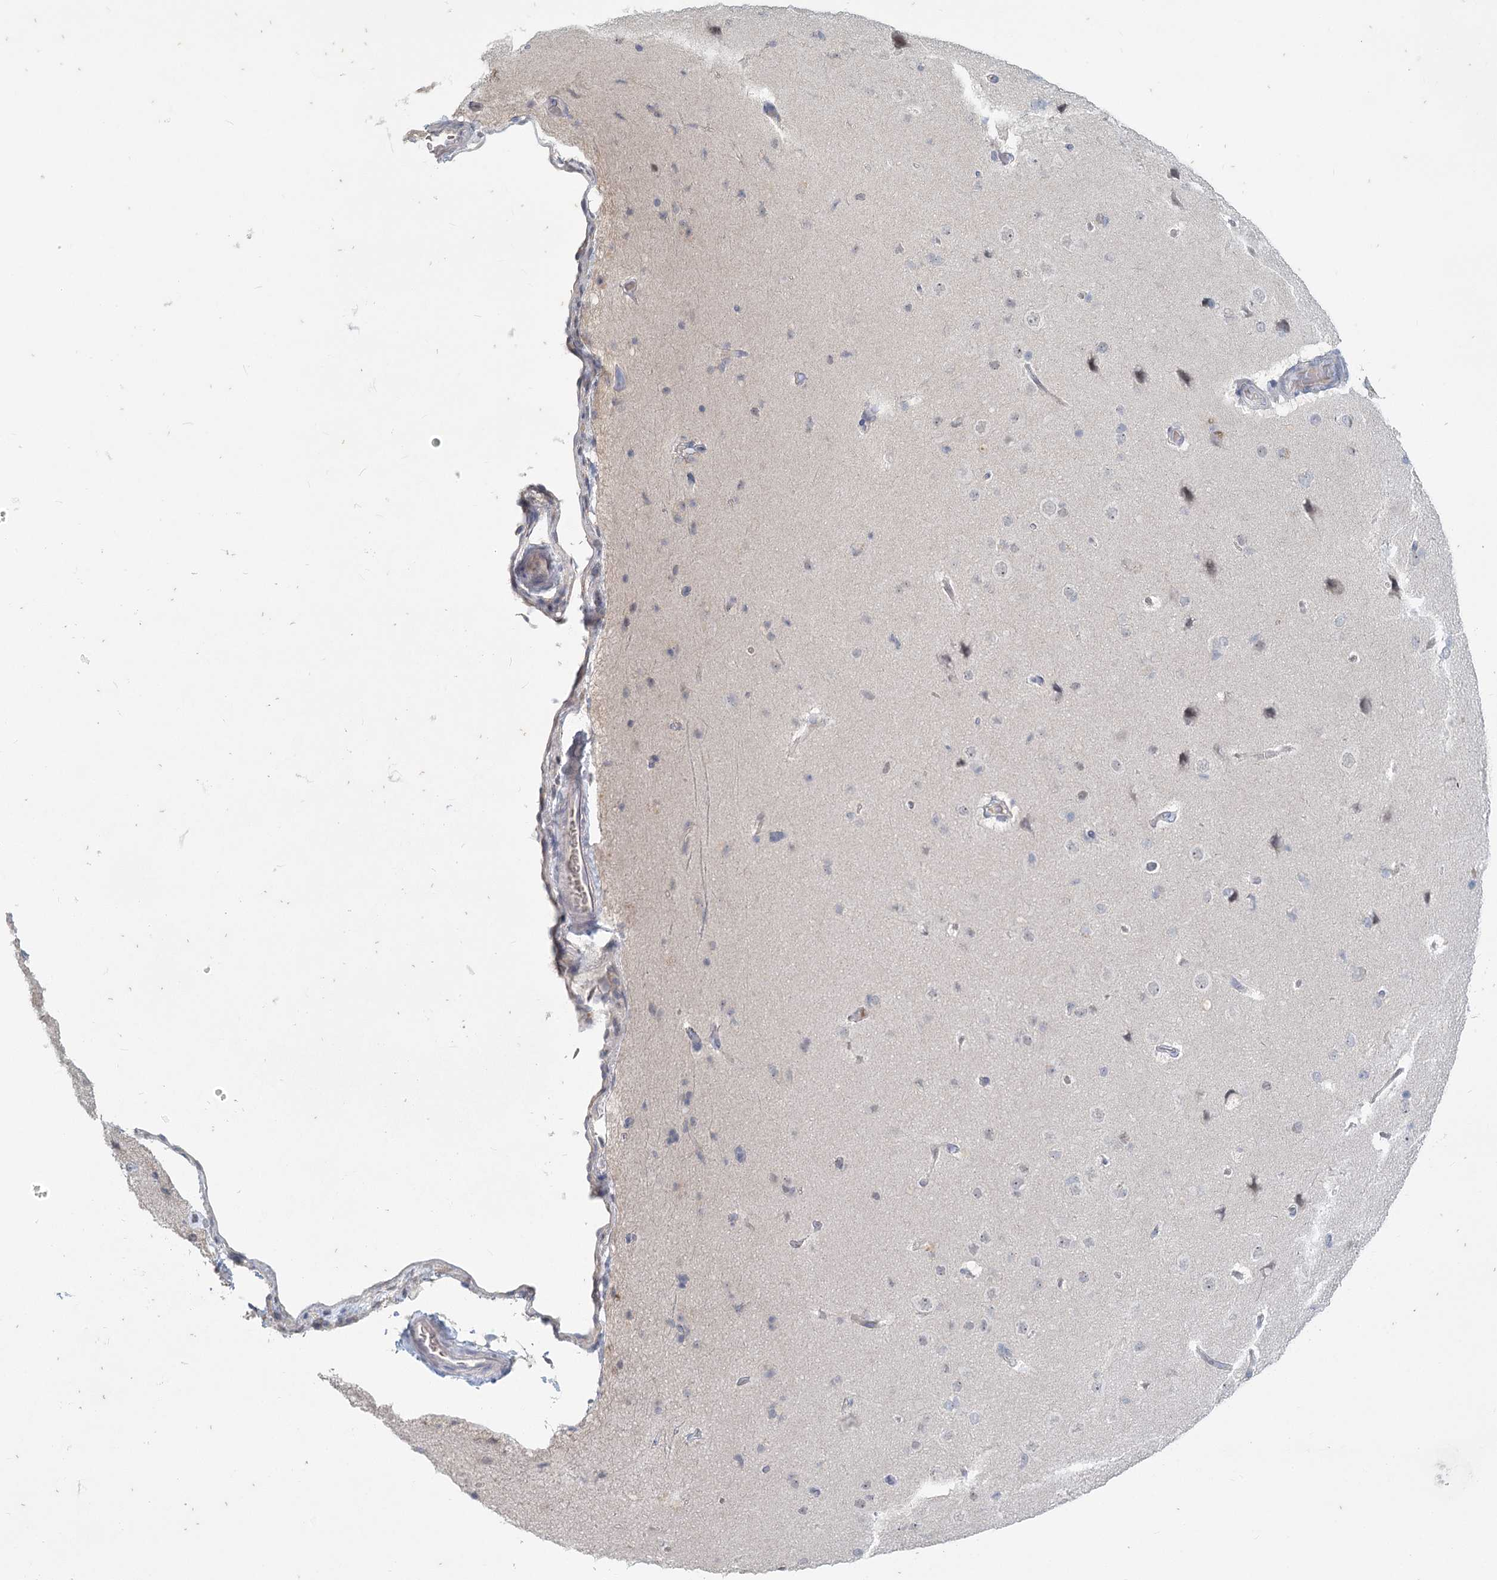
{"staining": {"intensity": "negative", "quantity": "none", "location": "none"}, "tissue": "cerebral cortex", "cell_type": "Endothelial cells", "image_type": "normal", "snomed": [{"axis": "morphology", "description": "Normal tissue, NOS"}, {"axis": "topography", "description": "Cerebral cortex"}], "caption": "Endothelial cells are negative for brown protein staining in unremarkable cerebral cortex. (Stains: DAB (3,3'-diaminobenzidine) immunohistochemistry with hematoxylin counter stain, Microscopy: brightfield microscopy at high magnification).", "gene": "SLC9A3", "patient": {"sex": "male", "age": 62}}